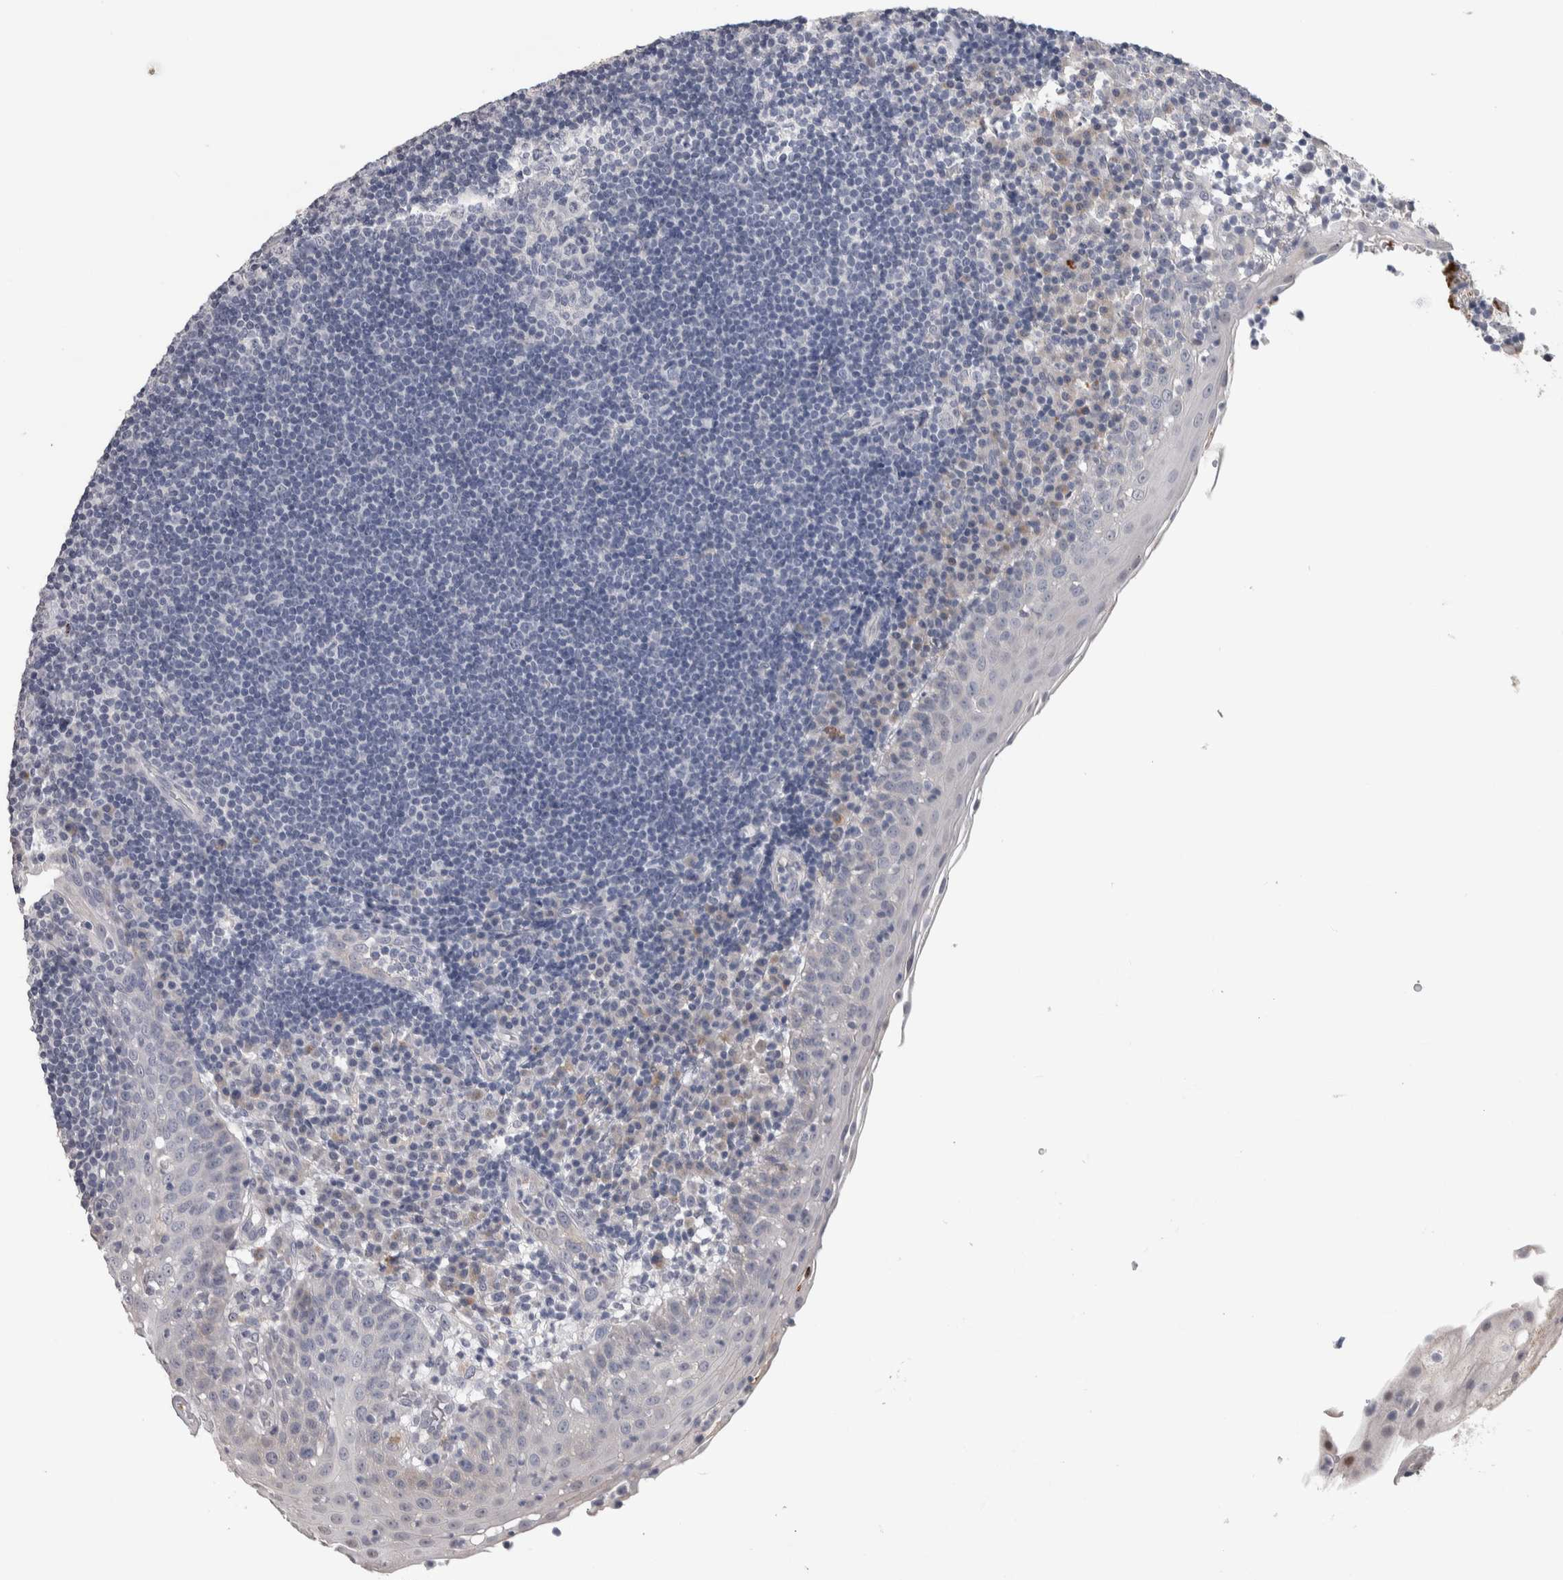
{"staining": {"intensity": "negative", "quantity": "none", "location": "none"}, "tissue": "tonsil", "cell_type": "Germinal center cells", "image_type": "normal", "snomed": [{"axis": "morphology", "description": "Normal tissue, NOS"}, {"axis": "topography", "description": "Tonsil"}], "caption": "Normal tonsil was stained to show a protein in brown. There is no significant positivity in germinal center cells. (IHC, brightfield microscopy, high magnification).", "gene": "TMEM102", "patient": {"sex": "female", "age": 40}}